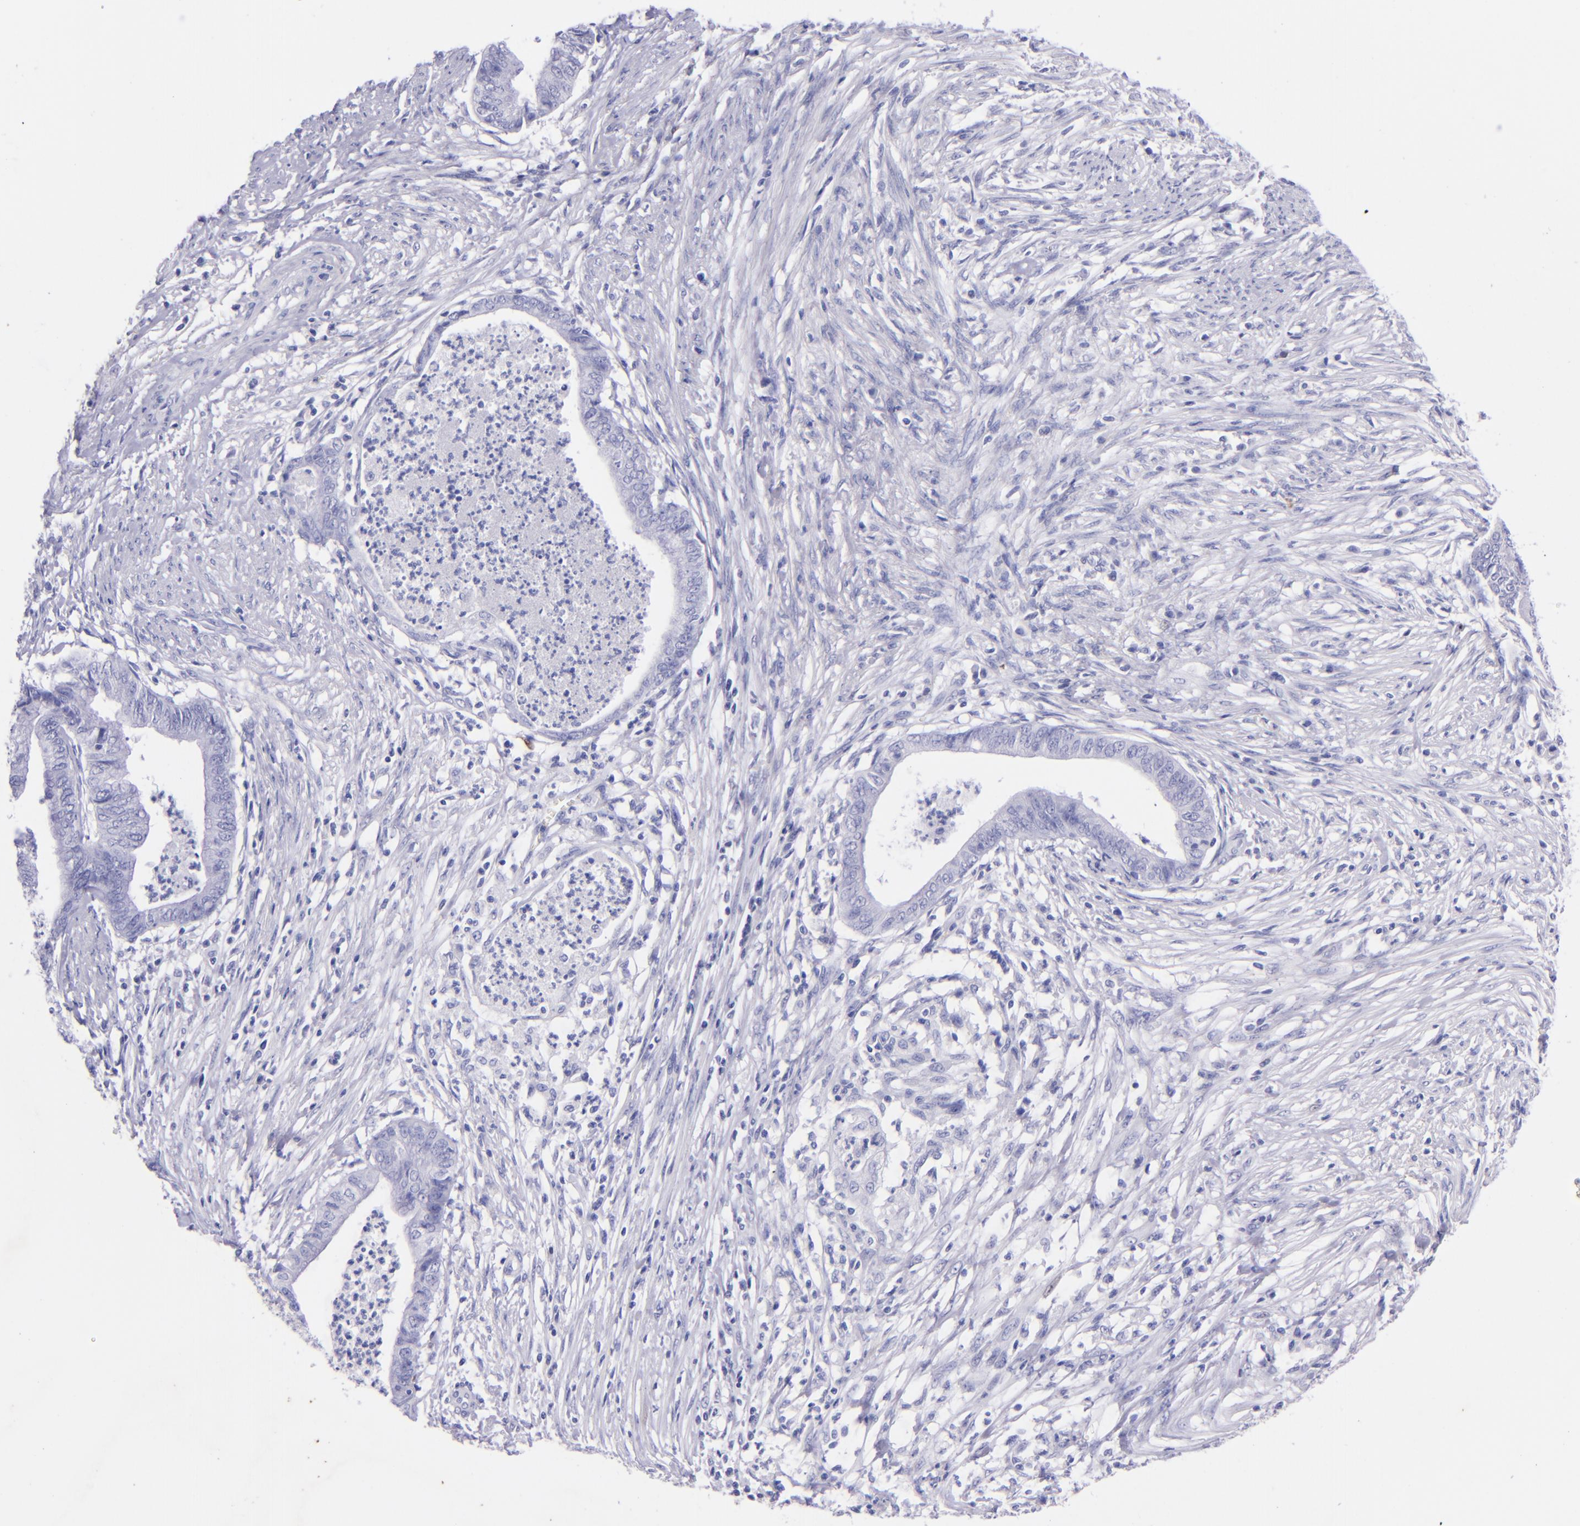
{"staining": {"intensity": "negative", "quantity": "none", "location": "none"}, "tissue": "endometrial cancer", "cell_type": "Tumor cells", "image_type": "cancer", "snomed": [{"axis": "morphology", "description": "Necrosis, NOS"}, {"axis": "morphology", "description": "Adenocarcinoma, NOS"}, {"axis": "topography", "description": "Endometrium"}], "caption": "Immunohistochemistry image of neoplastic tissue: human endometrial cancer stained with DAB (3,3'-diaminobenzidine) displays no significant protein expression in tumor cells.", "gene": "UCHL1", "patient": {"sex": "female", "age": 79}}